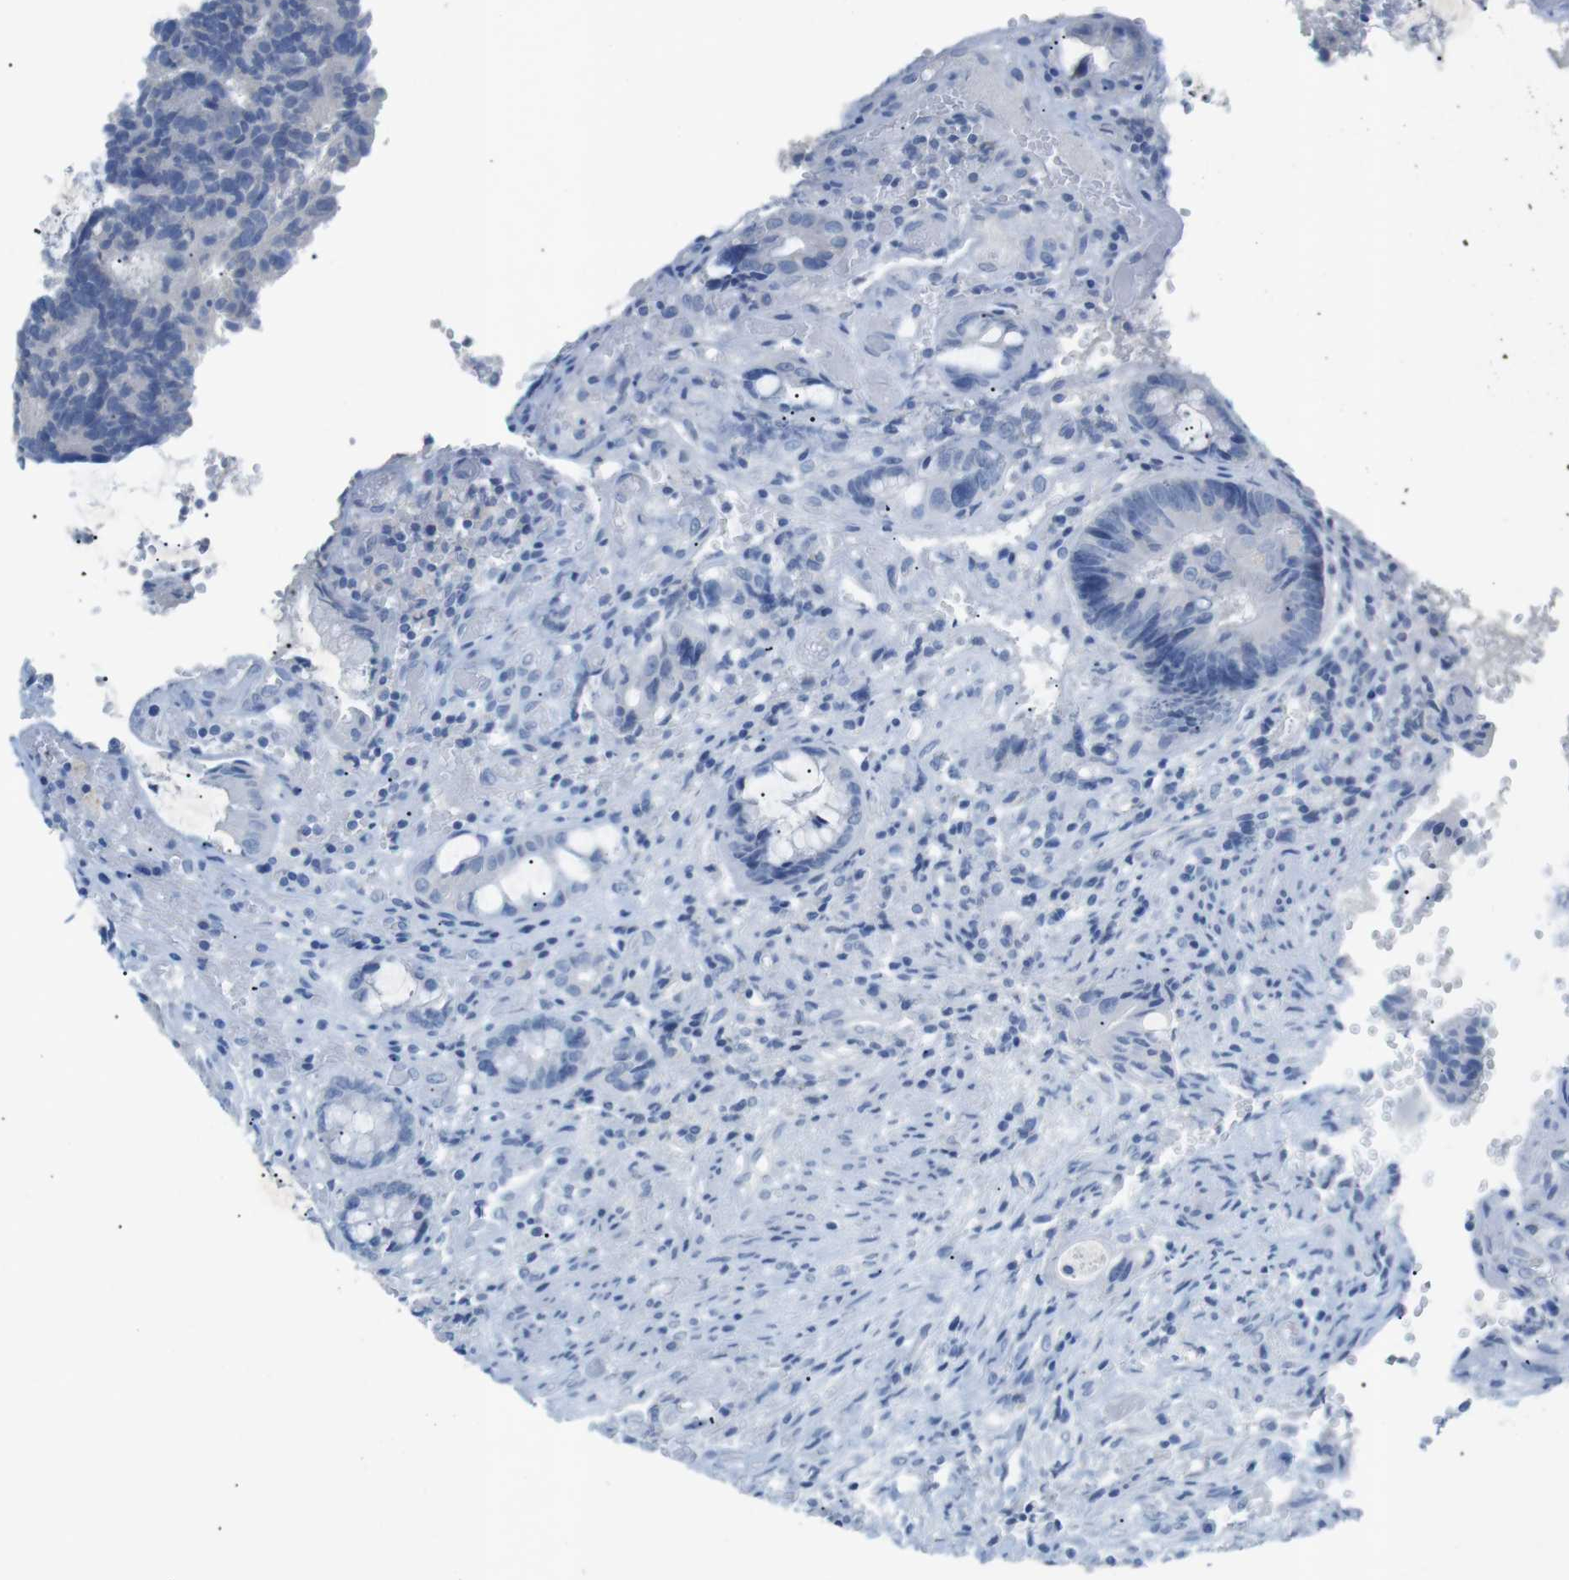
{"staining": {"intensity": "negative", "quantity": "none", "location": "none"}, "tissue": "colorectal cancer", "cell_type": "Tumor cells", "image_type": "cancer", "snomed": [{"axis": "morphology", "description": "Adenocarcinoma, NOS"}, {"axis": "topography", "description": "Colon"}], "caption": "Immunohistochemical staining of human colorectal cancer shows no significant expression in tumor cells.", "gene": "SALL4", "patient": {"sex": "female", "age": 57}}